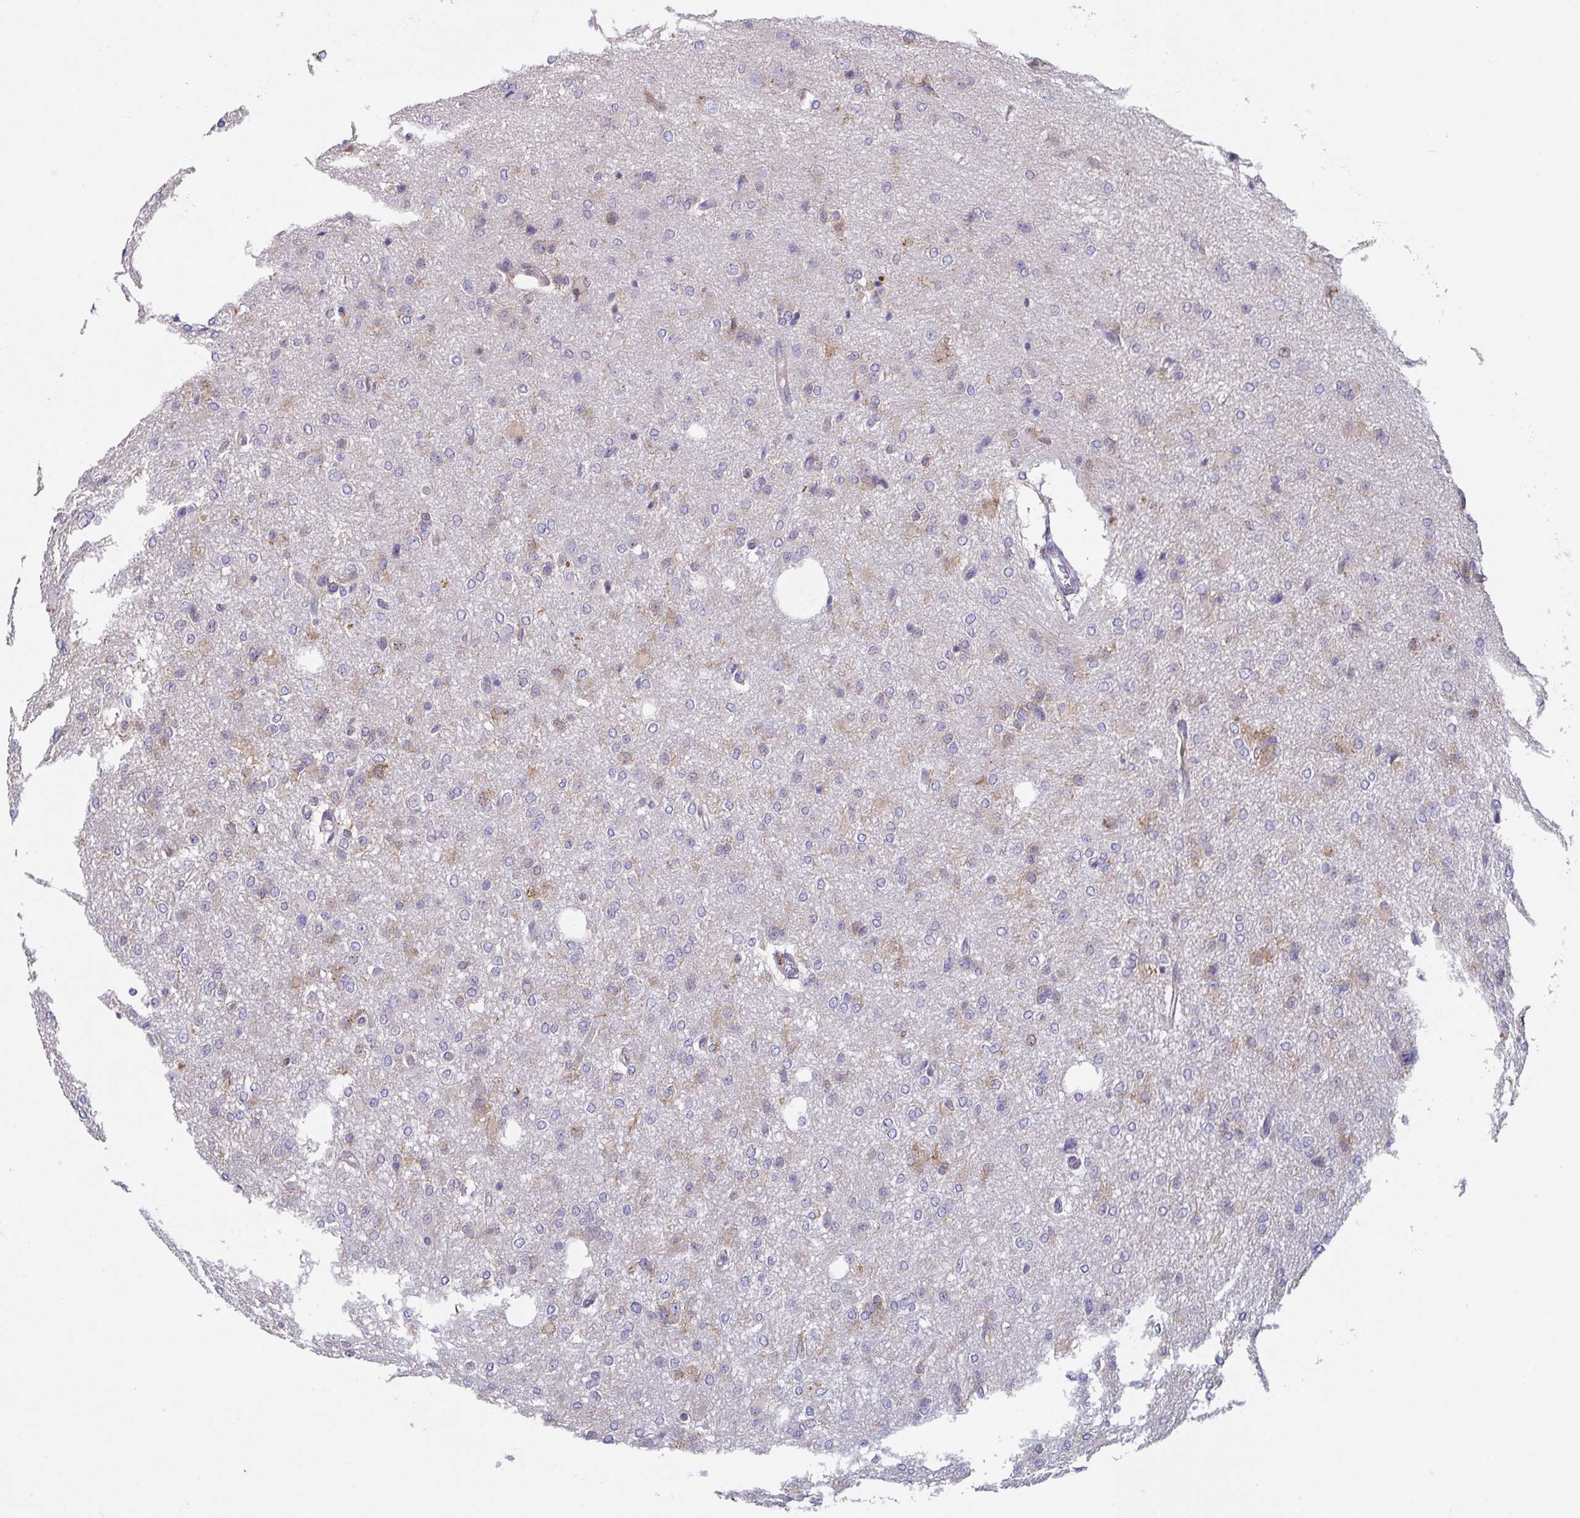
{"staining": {"intensity": "weak", "quantity": "<25%", "location": "cytoplasmic/membranous"}, "tissue": "glioma", "cell_type": "Tumor cells", "image_type": "cancer", "snomed": [{"axis": "morphology", "description": "Glioma, malignant, Low grade"}, {"axis": "topography", "description": "Brain"}], "caption": "Tumor cells are negative for protein expression in human glioma.", "gene": "YARS2", "patient": {"sex": "male", "age": 26}}